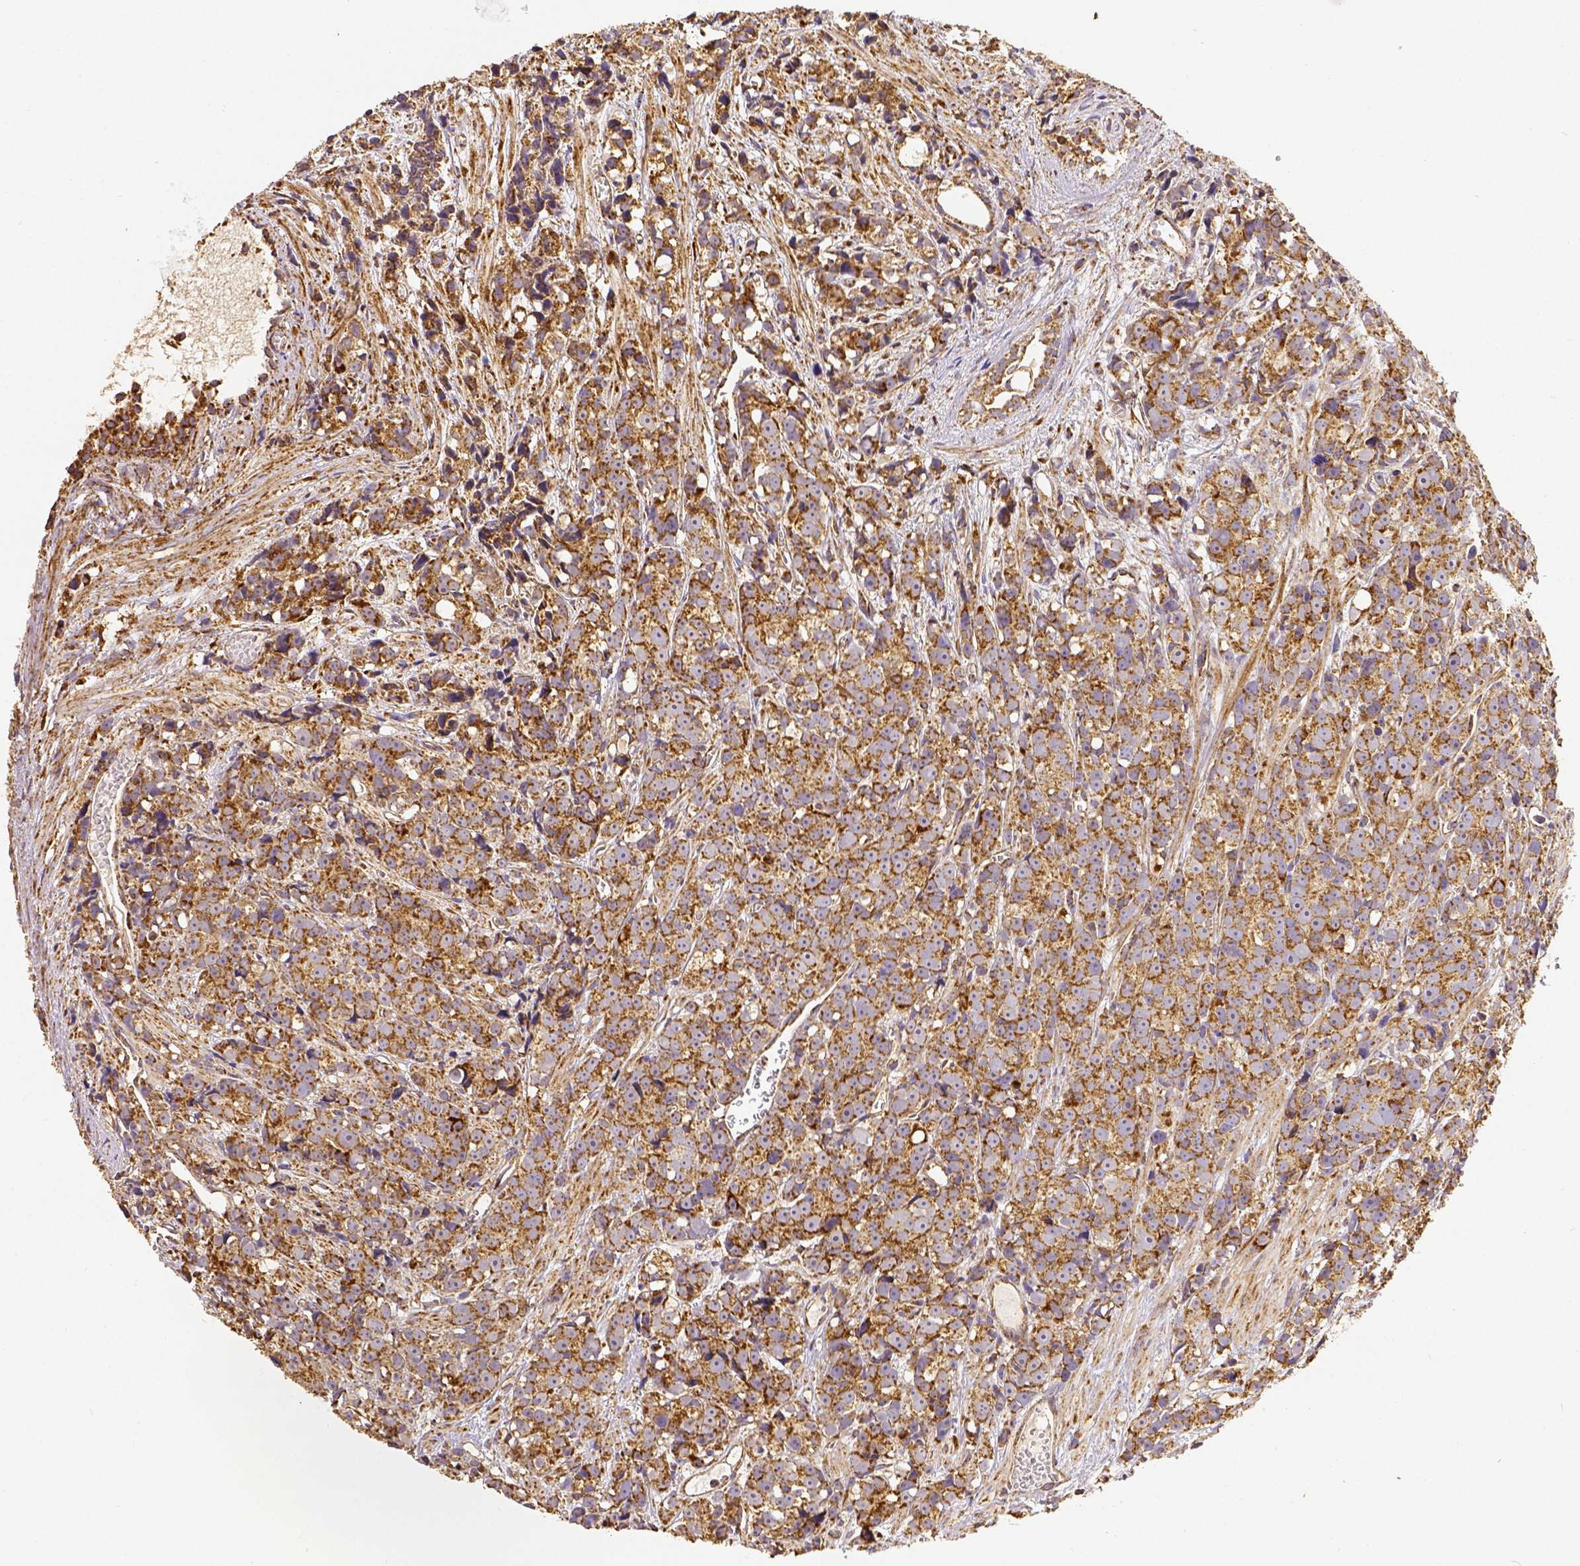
{"staining": {"intensity": "moderate", "quantity": ">75%", "location": "cytoplasmic/membranous"}, "tissue": "prostate cancer", "cell_type": "Tumor cells", "image_type": "cancer", "snomed": [{"axis": "morphology", "description": "Adenocarcinoma, High grade"}, {"axis": "topography", "description": "Prostate"}], "caption": "Immunohistochemical staining of prostate high-grade adenocarcinoma shows moderate cytoplasmic/membranous protein positivity in approximately >75% of tumor cells. (IHC, brightfield microscopy, high magnification).", "gene": "SDHB", "patient": {"sex": "male", "age": 77}}